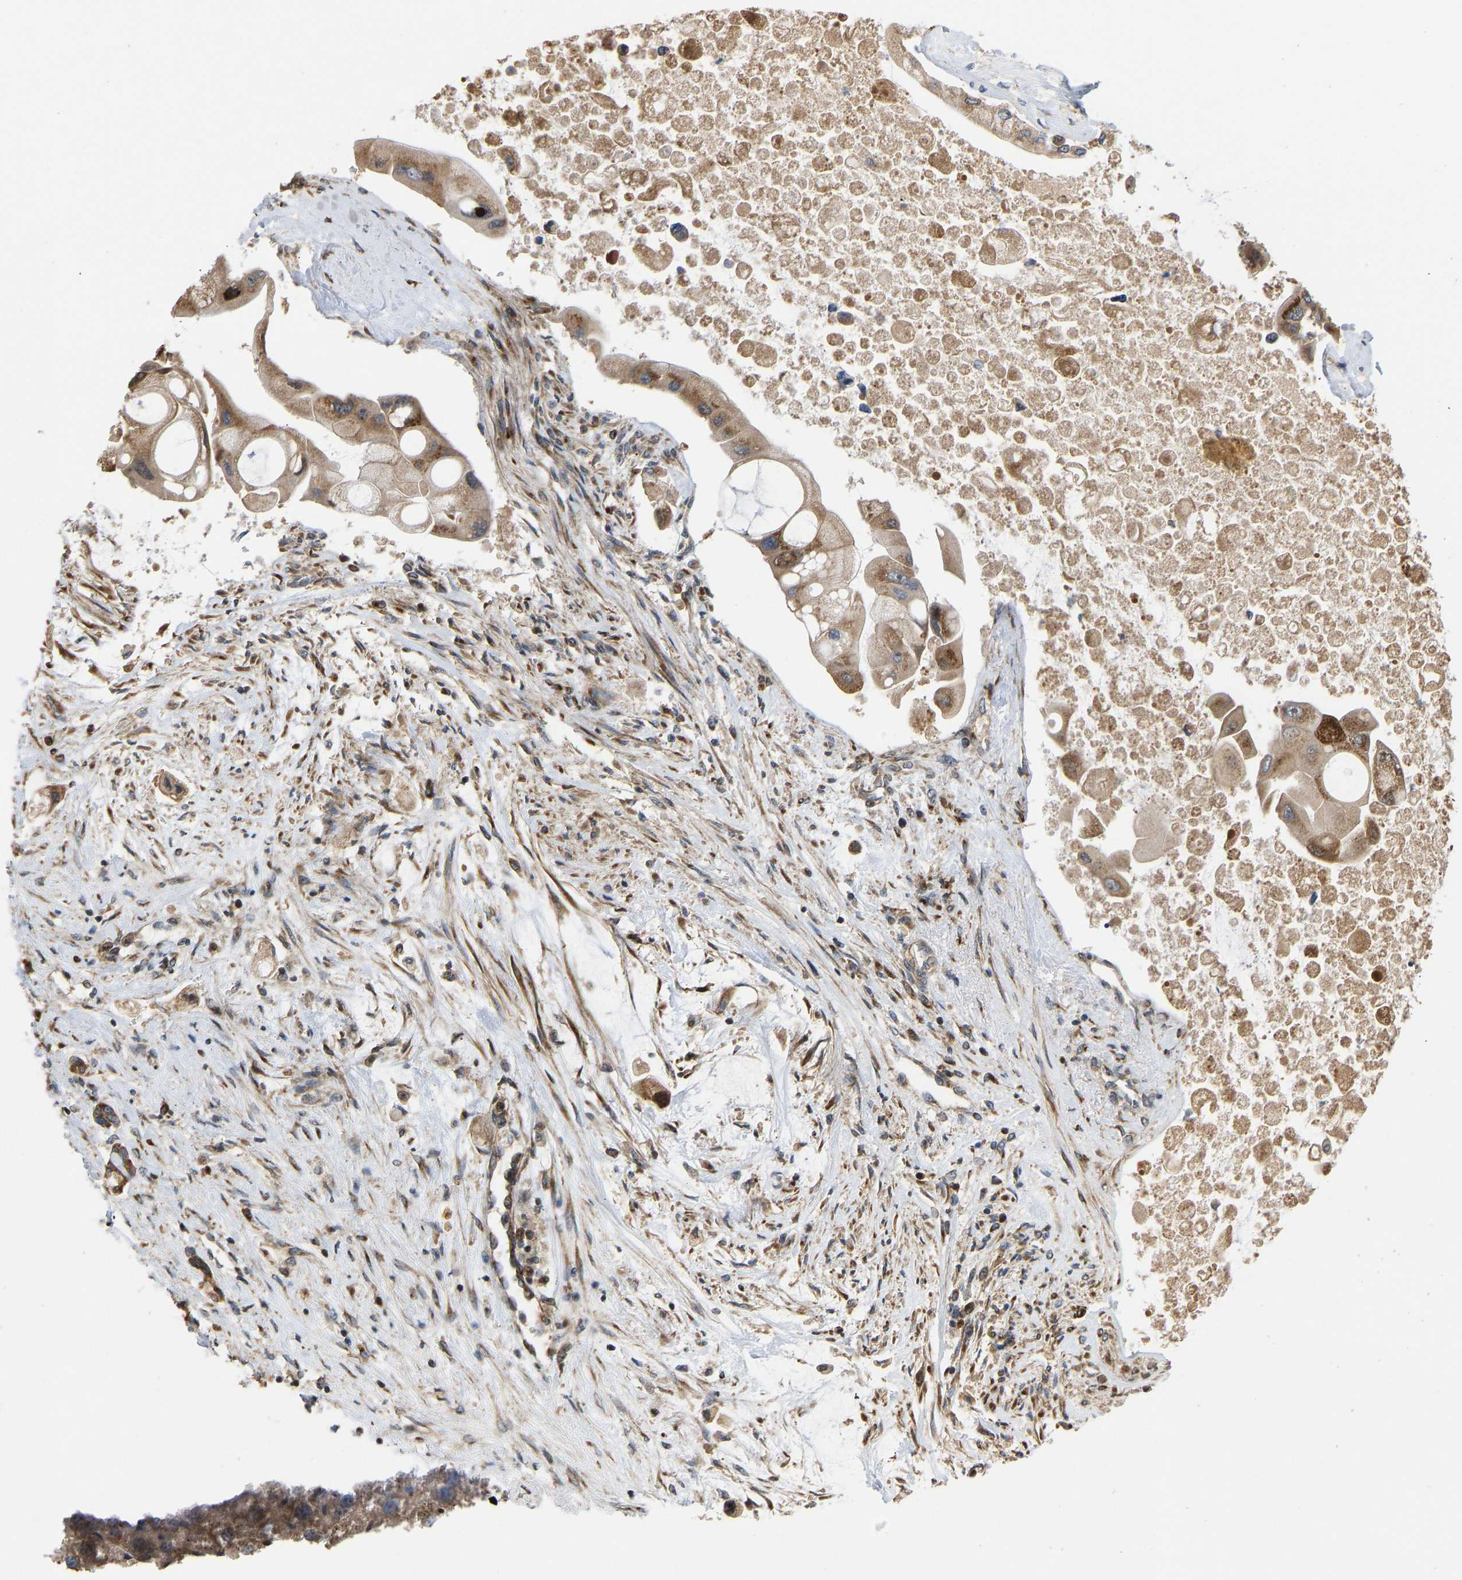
{"staining": {"intensity": "strong", "quantity": ">75%", "location": "cytoplasmic/membranous"}, "tissue": "liver cancer", "cell_type": "Tumor cells", "image_type": "cancer", "snomed": [{"axis": "morphology", "description": "Cholangiocarcinoma"}, {"axis": "topography", "description": "Liver"}], "caption": "Human cholangiocarcinoma (liver) stained with a protein marker demonstrates strong staining in tumor cells.", "gene": "YIPF4", "patient": {"sex": "male", "age": 50}}